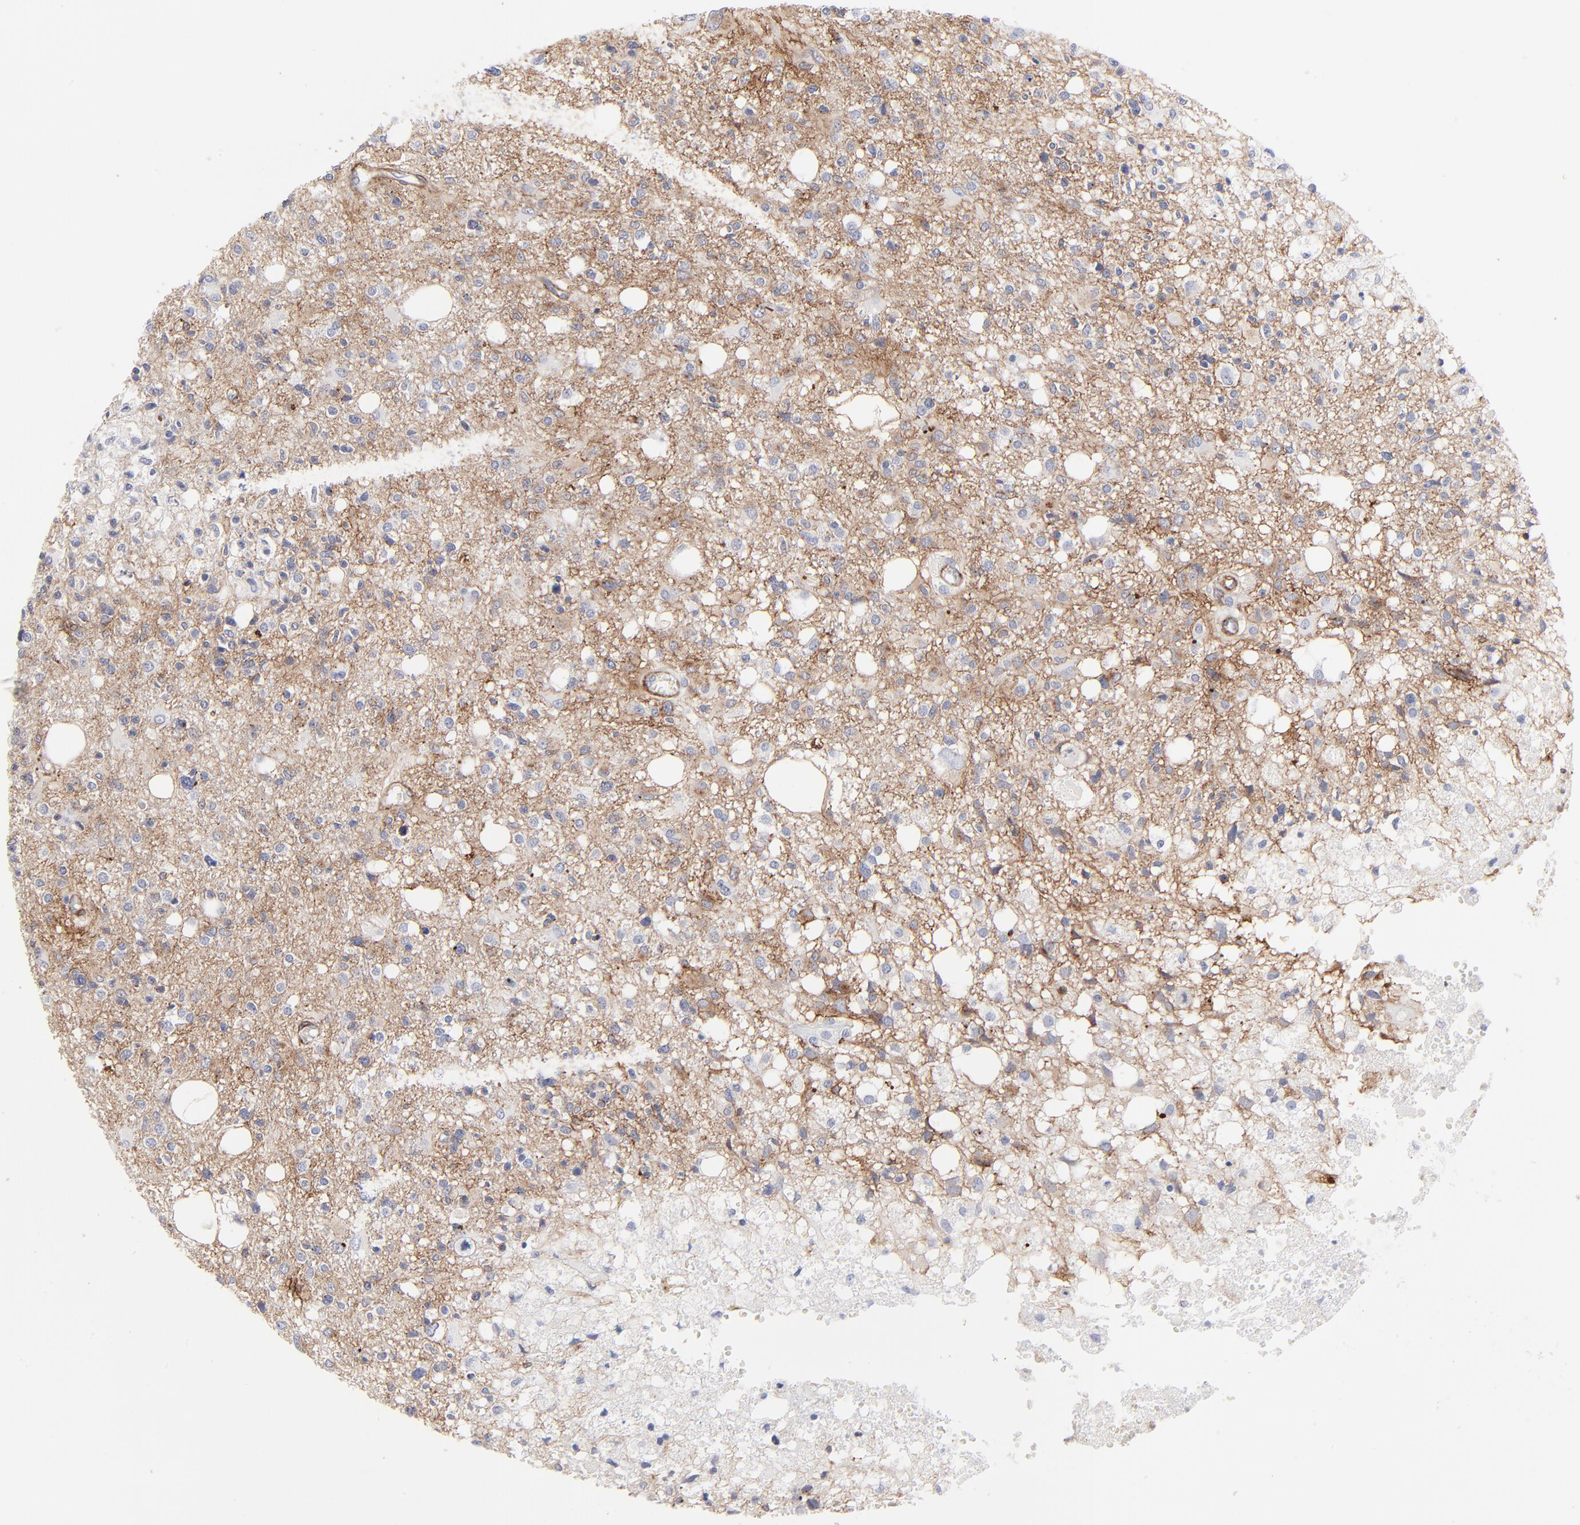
{"staining": {"intensity": "negative", "quantity": "none", "location": "none"}, "tissue": "glioma", "cell_type": "Tumor cells", "image_type": "cancer", "snomed": [{"axis": "morphology", "description": "Glioma, malignant, High grade"}, {"axis": "topography", "description": "Cerebral cortex"}], "caption": "Micrograph shows no significant protein expression in tumor cells of glioma. (DAB IHC visualized using brightfield microscopy, high magnification).", "gene": "PDGFRB", "patient": {"sex": "male", "age": 76}}